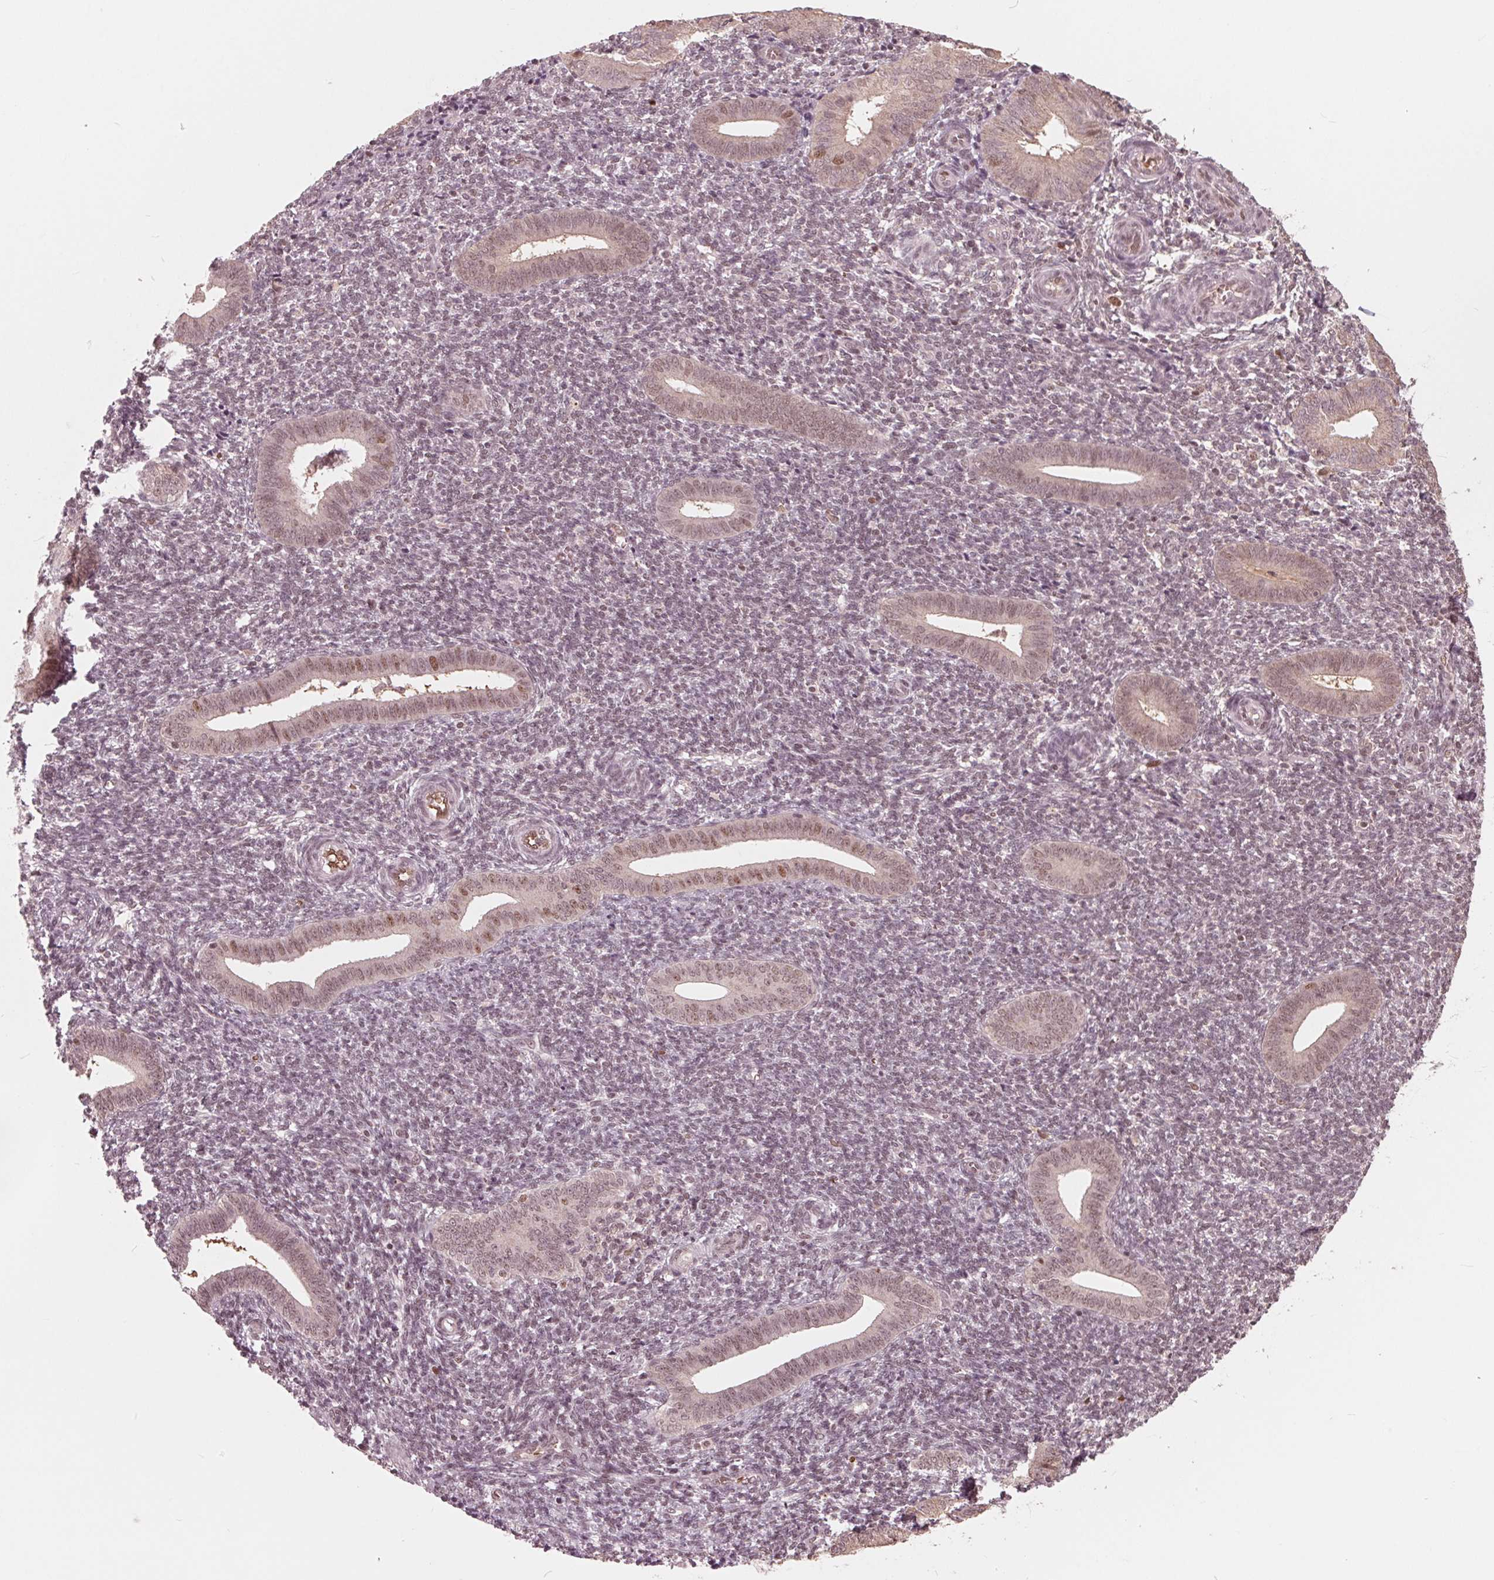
{"staining": {"intensity": "negative", "quantity": "none", "location": "none"}, "tissue": "endometrium", "cell_type": "Cells in endometrial stroma", "image_type": "normal", "snomed": [{"axis": "morphology", "description": "Normal tissue, NOS"}, {"axis": "topography", "description": "Endometrium"}], "caption": "An IHC photomicrograph of unremarkable endometrium is shown. There is no staining in cells in endometrial stroma of endometrium.", "gene": "HIRIP3", "patient": {"sex": "female", "age": 25}}